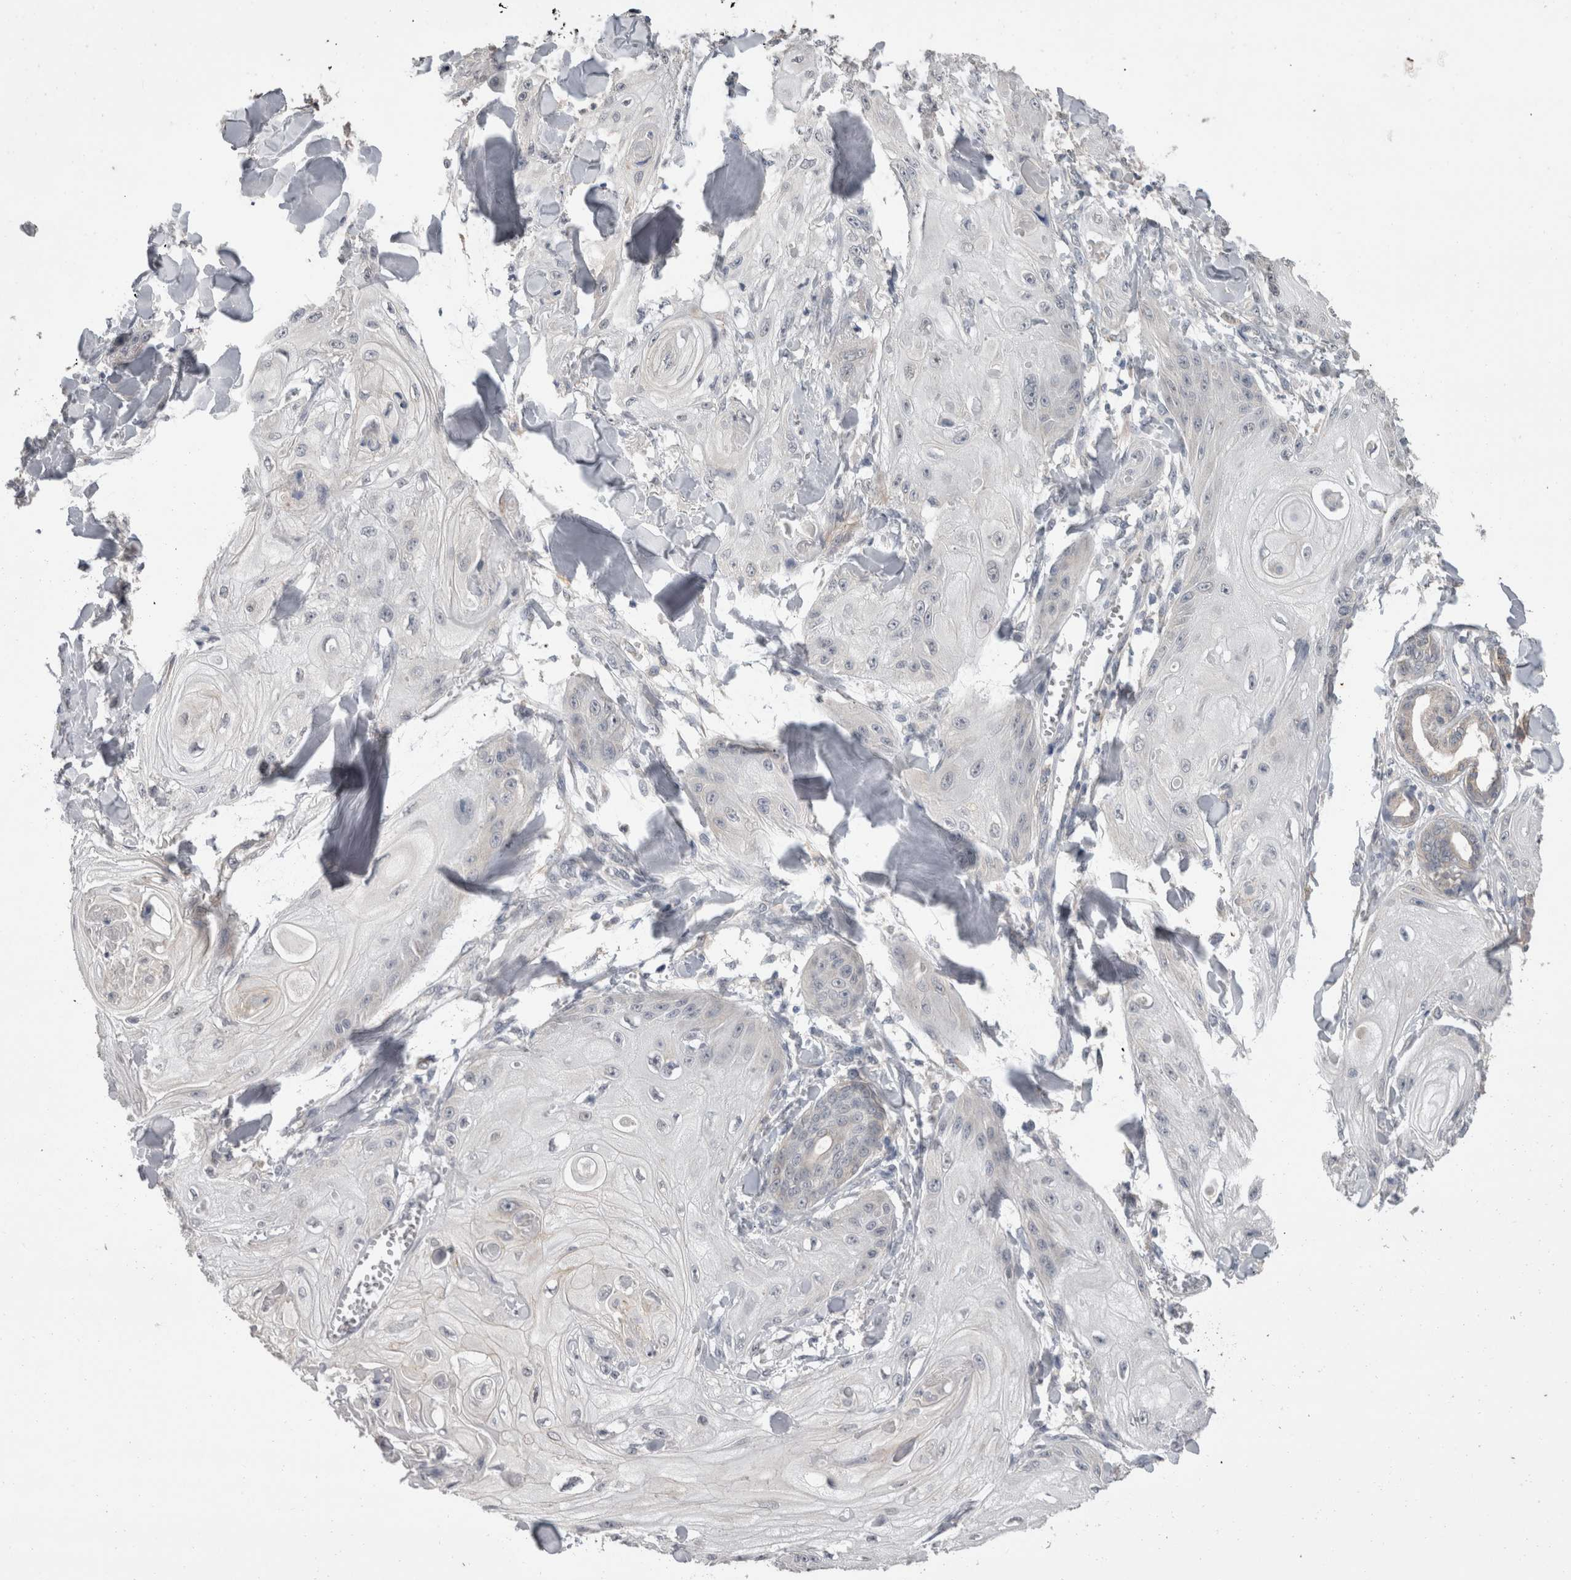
{"staining": {"intensity": "negative", "quantity": "none", "location": "none"}, "tissue": "skin cancer", "cell_type": "Tumor cells", "image_type": "cancer", "snomed": [{"axis": "morphology", "description": "Squamous cell carcinoma, NOS"}, {"axis": "topography", "description": "Skin"}], "caption": "Tumor cells are negative for brown protein staining in skin cancer (squamous cell carcinoma).", "gene": "FHOD3", "patient": {"sex": "male", "age": 74}}